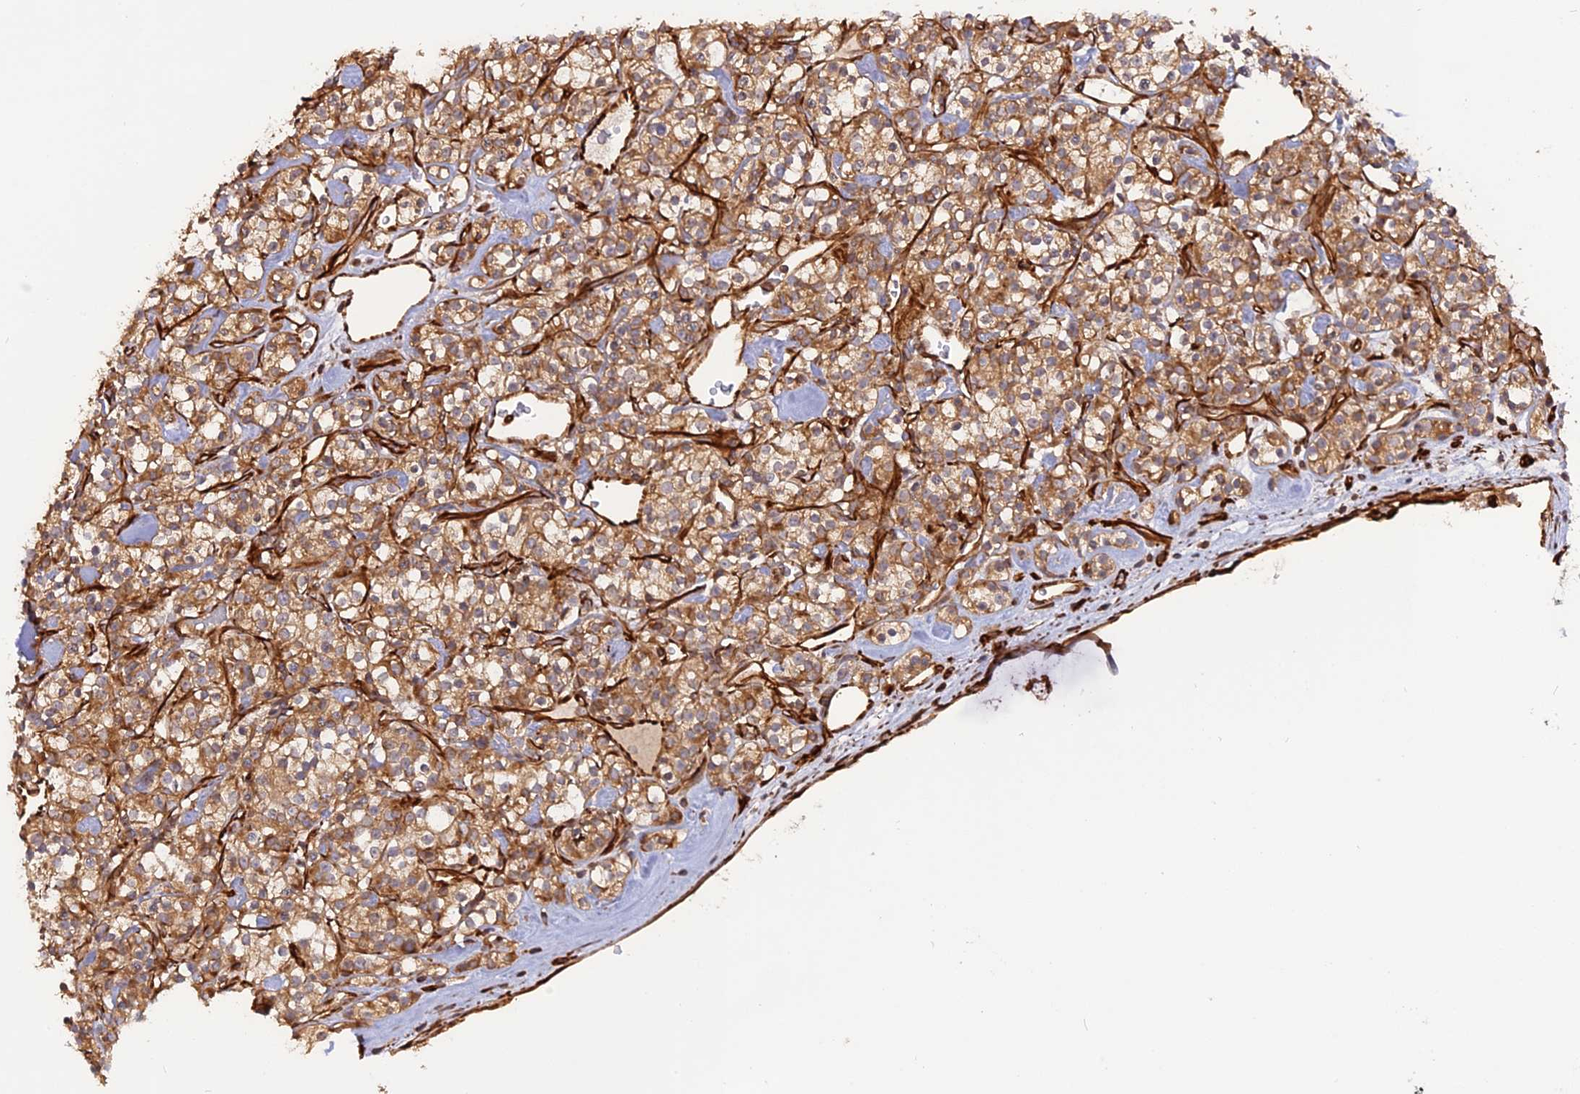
{"staining": {"intensity": "moderate", "quantity": ">75%", "location": "cytoplasmic/membranous"}, "tissue": "renal cancer", "cell_type": "Tumor cells", "image_type": "cancer", "snomed": [{"axis": "morphology", "description": "Adenocarcinoma, NOS"}, {"axis": "topography", "description": "Kidney"}], "caption": "DAB (3,3'-diaminobenzidine) immunohistochemical staining of renal cancer (adenocarcinoma) demonstrates moderate cytoplasmic/membranous protein positivity in approximately >75% of tumor cells. (DAB = brown stain, brightfield microscopy at high magnification).", "gene": "PHLDB3", "patient": {"sex": "male", "age": 77}}